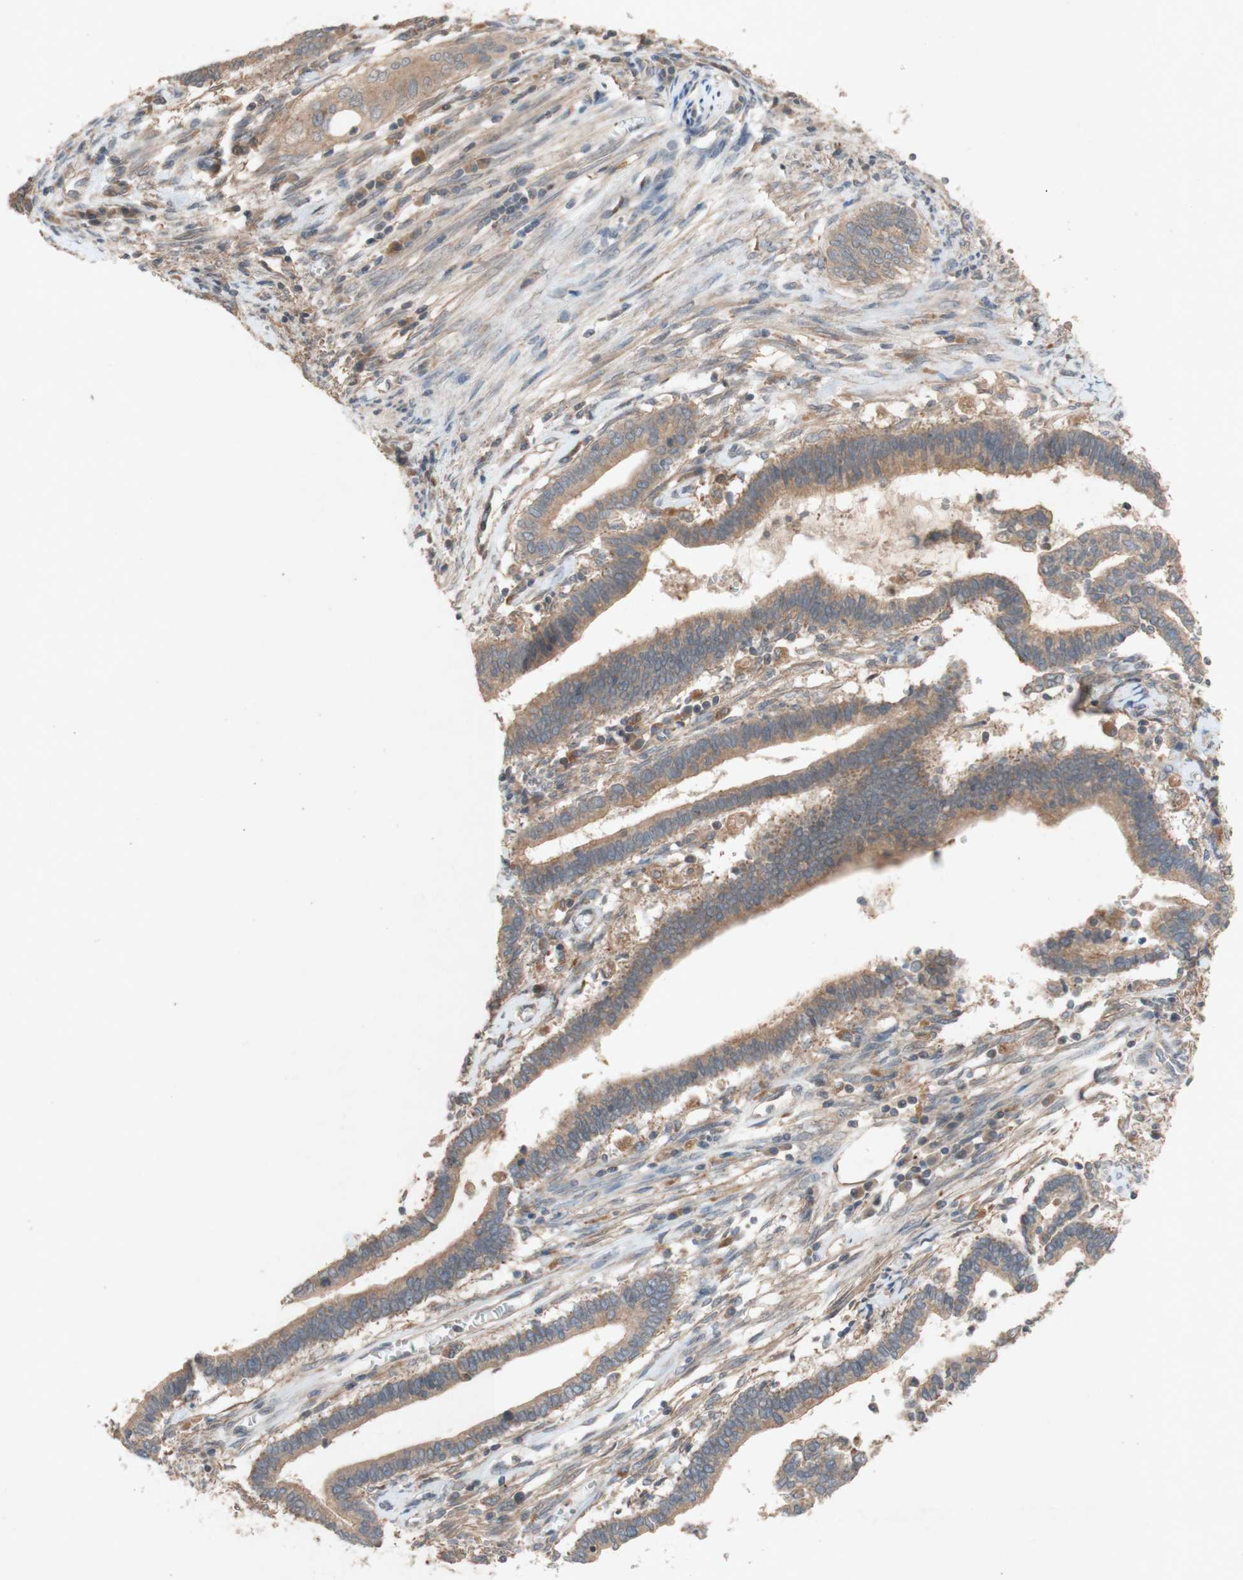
{"staining": {"intensity": "moderate", "quantity": ">75%", "location": "cytoplasmic/membranous"}, "tissue": "cervical cancer", "cell_type": "Tumor cells", "image_type": "cancer", "snomed": [{"axis": "morphology", "description": "Adenocarcinoma, NOS"}, {"axis": "topography", "description": "Cervix"}], "caption": "Brown immunohistochemical staining in adenocarcinoma (cervical) displays moderate cytoplasmic/membranous staining in about >75% of tumor cells. (DAB IHC with brightfield microscopy, high magnification).", "gene": "ATP6V1F", "patient": {"sex": "female", "age": 44}}